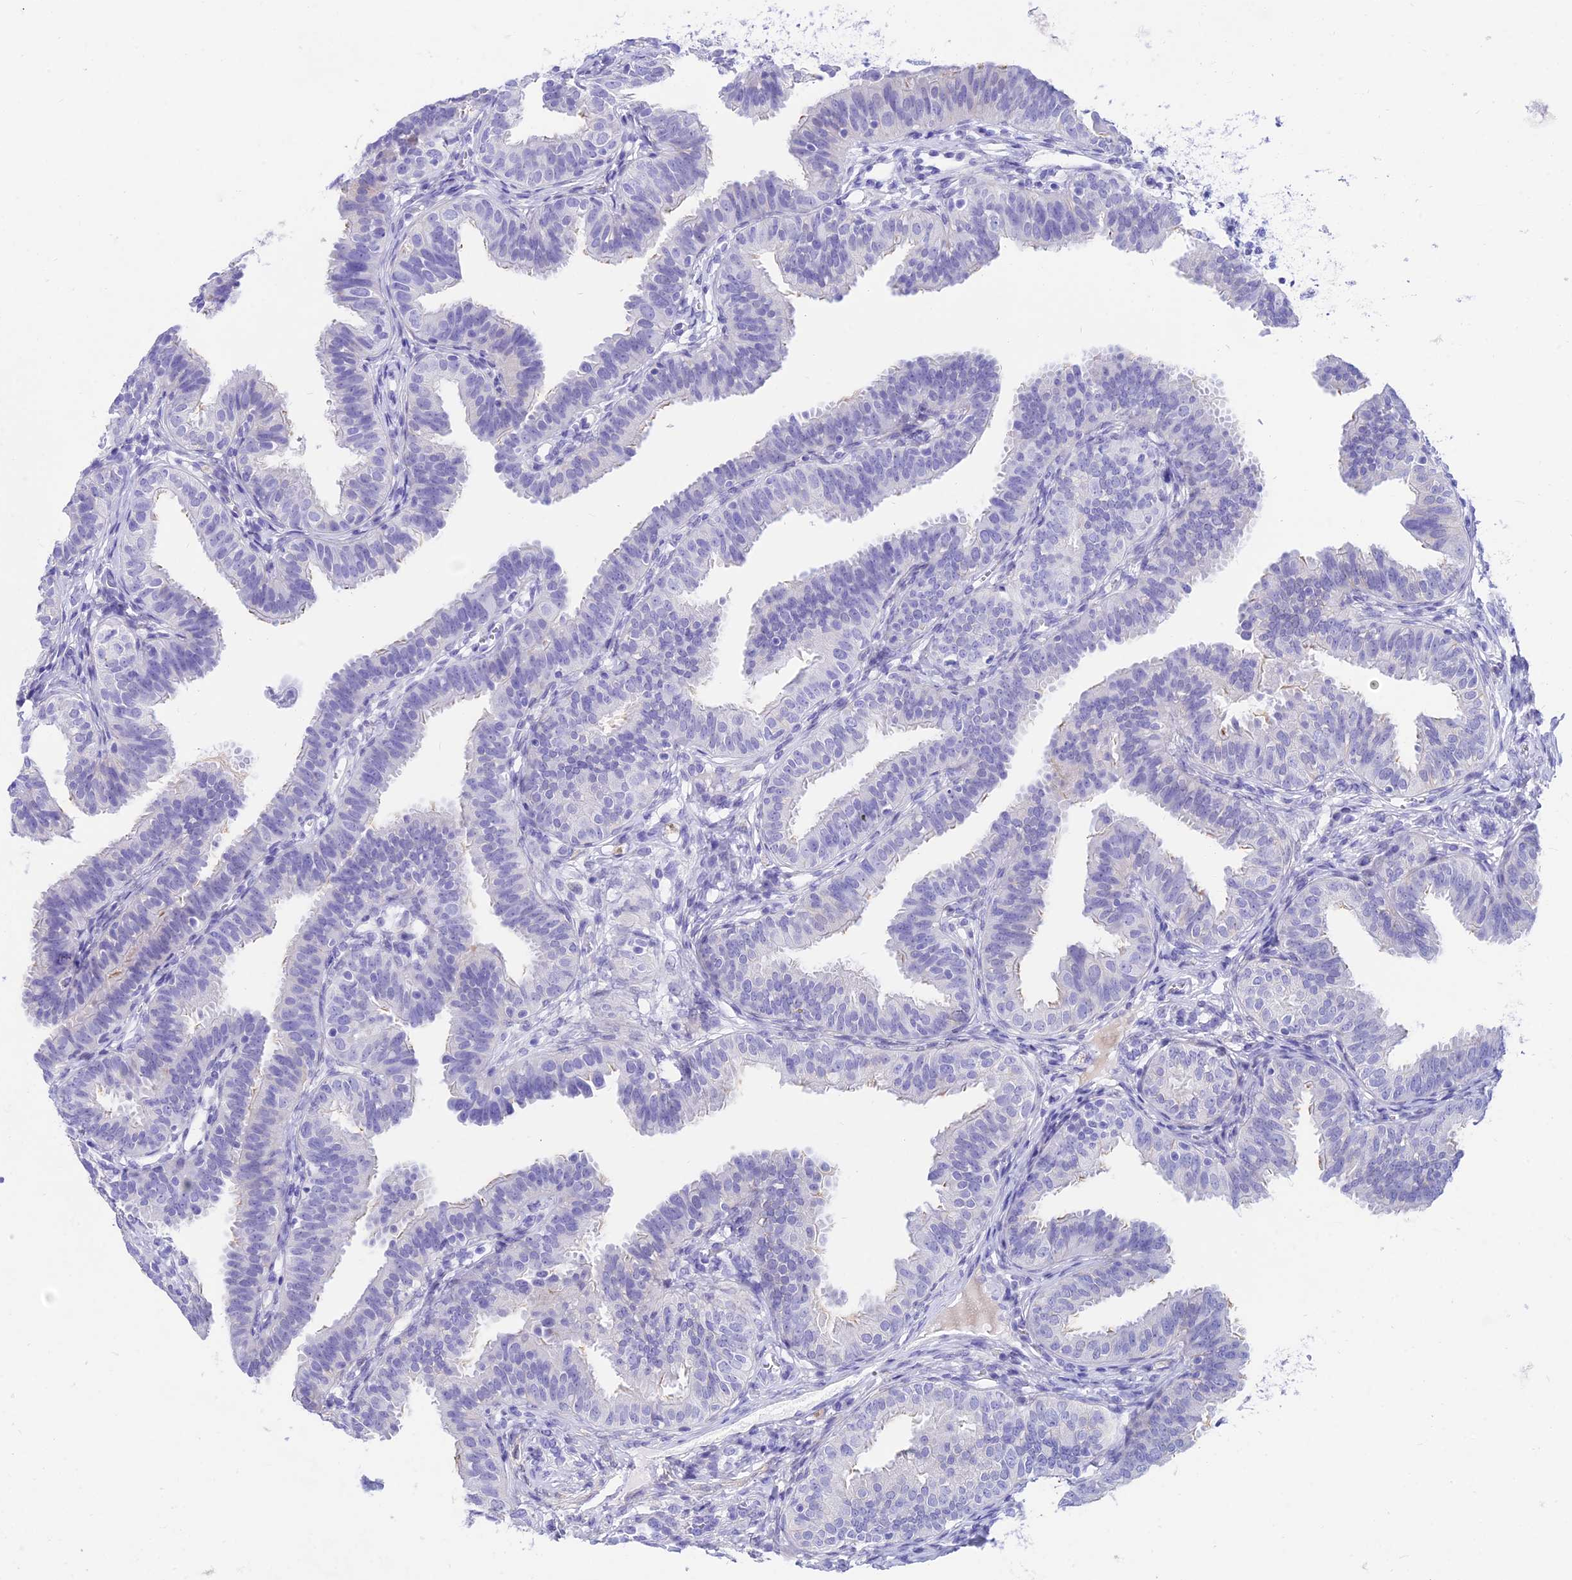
{"staining": {"intensity": "negative", "quantity": "none", "location": "none"}, "tissue": "fallopian tube", "cell_type": "Glandular cells", "image_type": "normal", "snomed": [{"axis": "morphology", "description": "Normal tissue, NOS"}, {"axis": "topography", "description": "Fallopian tube"}], "caption": "Benign fallopian tube was stained to show a protein in brown. There is no significant expression in glandular cells.", "gene": "TAC3", "patient": {"sex": "female", "age": 35}}